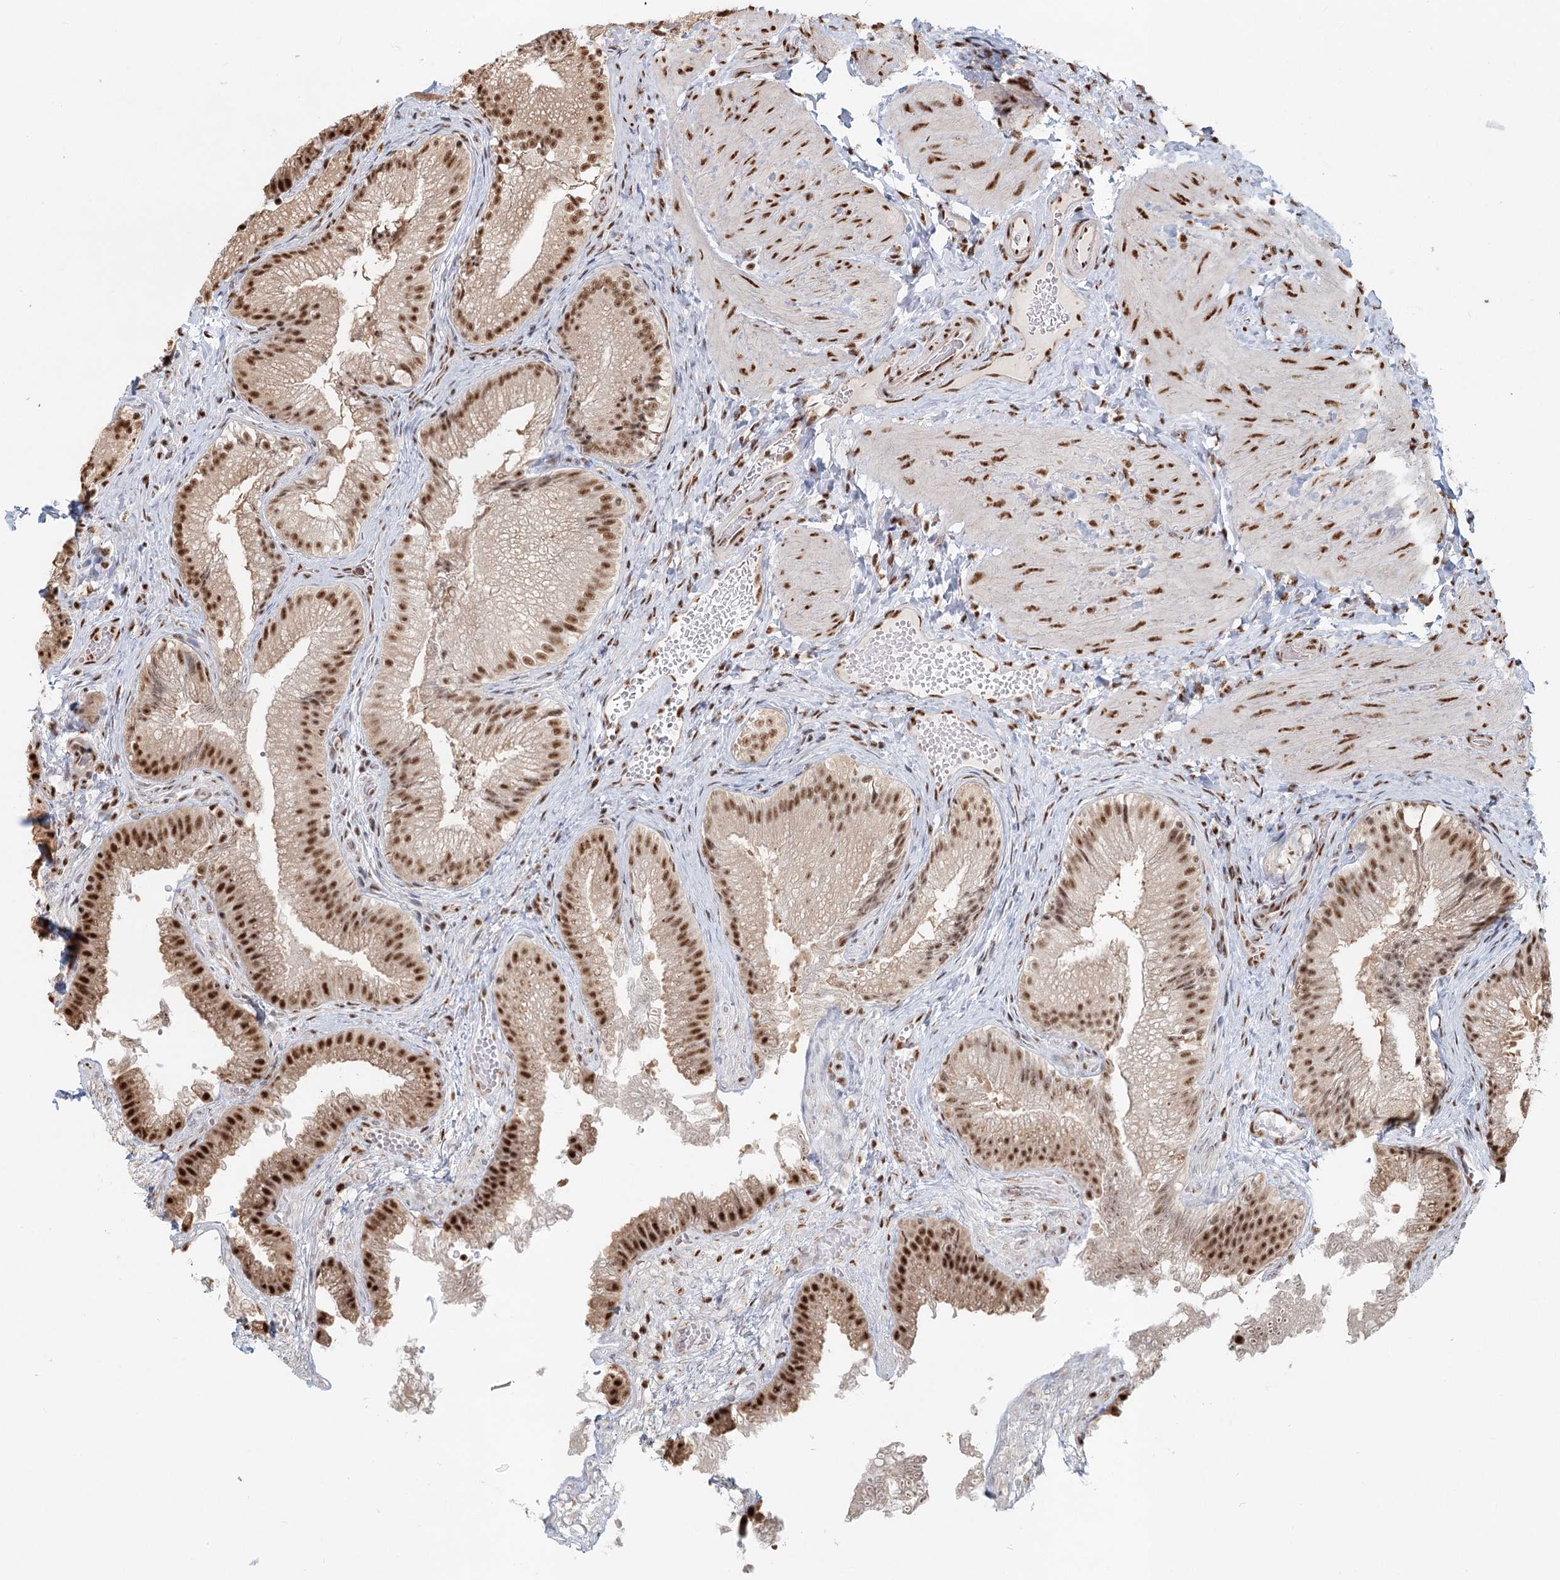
{"staining": {"intensity": "strong", "quantity": ">75%", "location": "cytoplasmic/membranous,nuclear"}, "tissue": "gallbladder", "cell_type": "Glandular cells", "image_type": "normal", "snomed": [{"axis": "morphology", "description": "Normal tissue, NOS"}, {"axis": "topography", "description": "Gallbladder"}], "caption": "Immunohistochemical staining of unremarkable gallbladder reveals high levels of strong cytoplasmic/membranous,nuclear staining in approximately >75% of glandular cells.", "gene": "GPALPP1", "patient": {"sex": "female", "age": 30}}